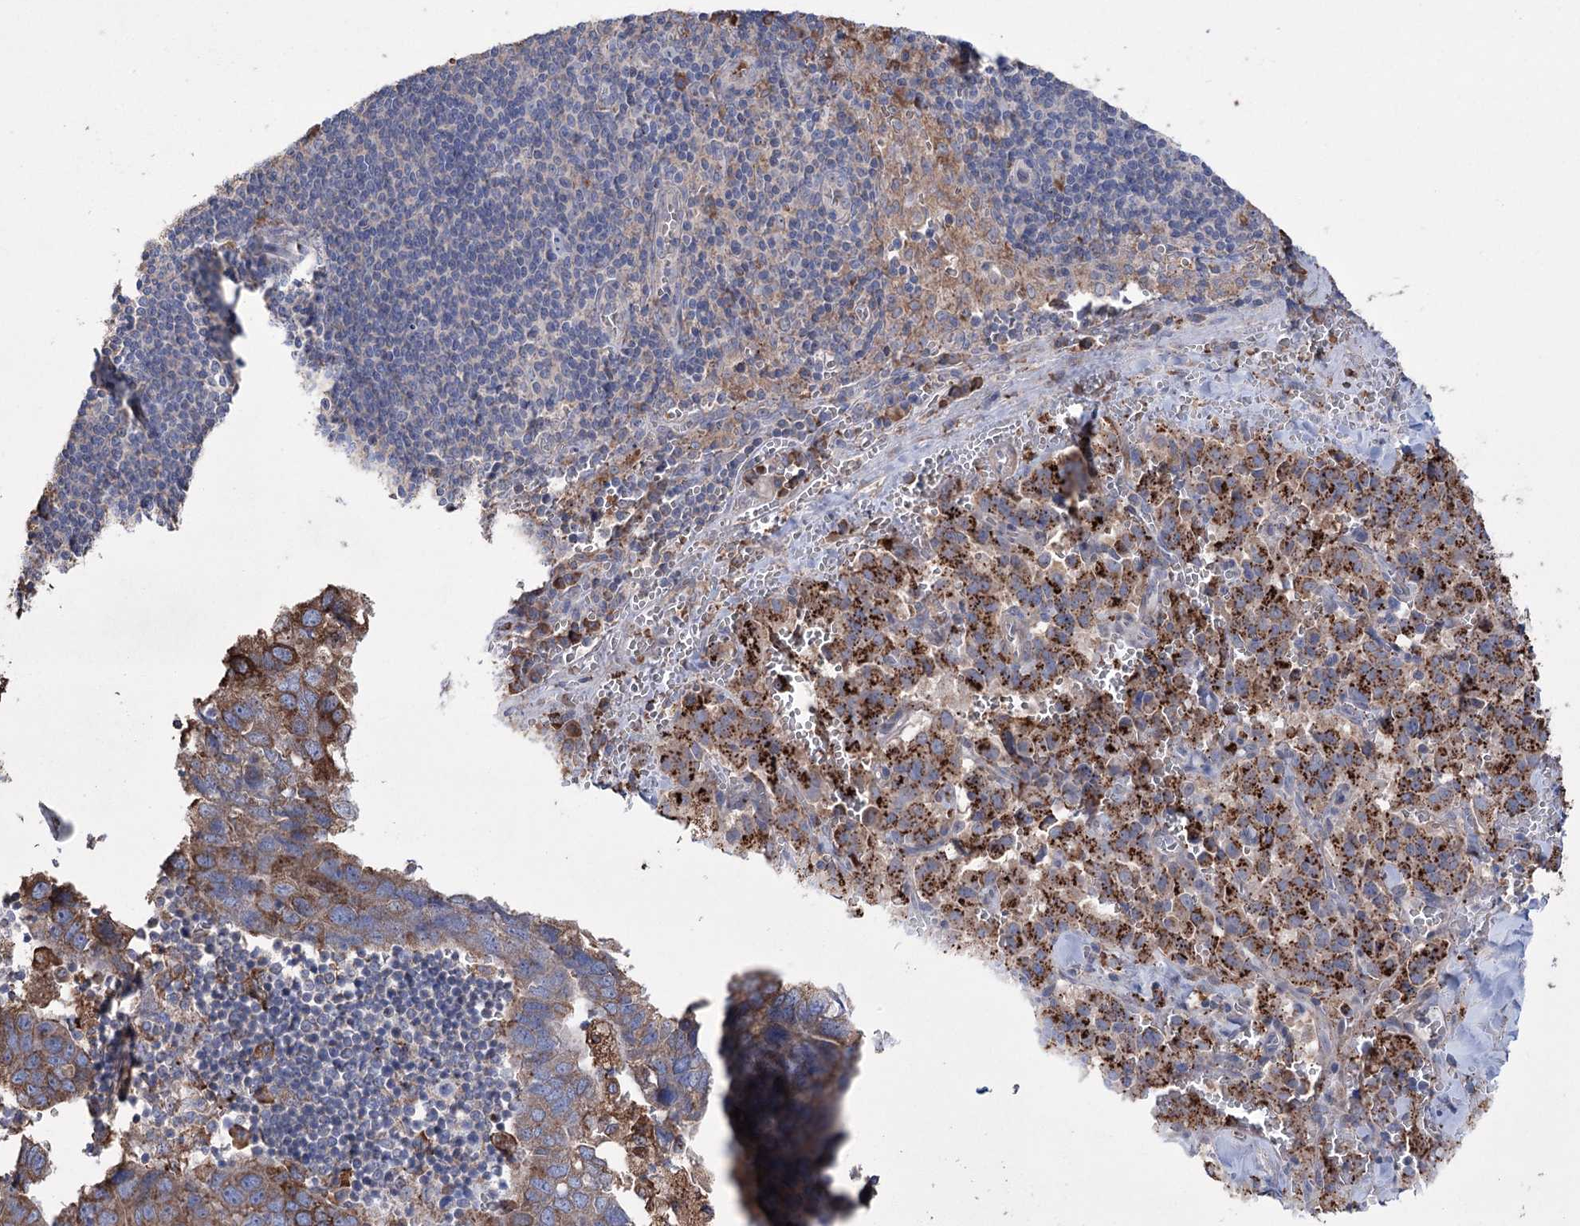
{"staining": {"intensity": "strong", "quantity": ">75%", "location": "cytoplasmic/membranous"}, "tissue": "pancreatic cancer", "cell_type": "Tumor cells", "image_type": "cancer", "snomed": [{"axis": "morphology", "description": "Adenocarcinoma, NOS"}, {"axis": "topography", "description": "Pancreas"}], "caption": "This histopathology image demonstrates adenocarcinoma (pancreatic) stained with IHC to label a protein in brown. The cytoplasmic/membranous of tumor cells show strong positivity for the protein. Nuclei are counter-stained blue.", "gene": "TRIM71", "patient": {"sex": "male", "age": 65}}